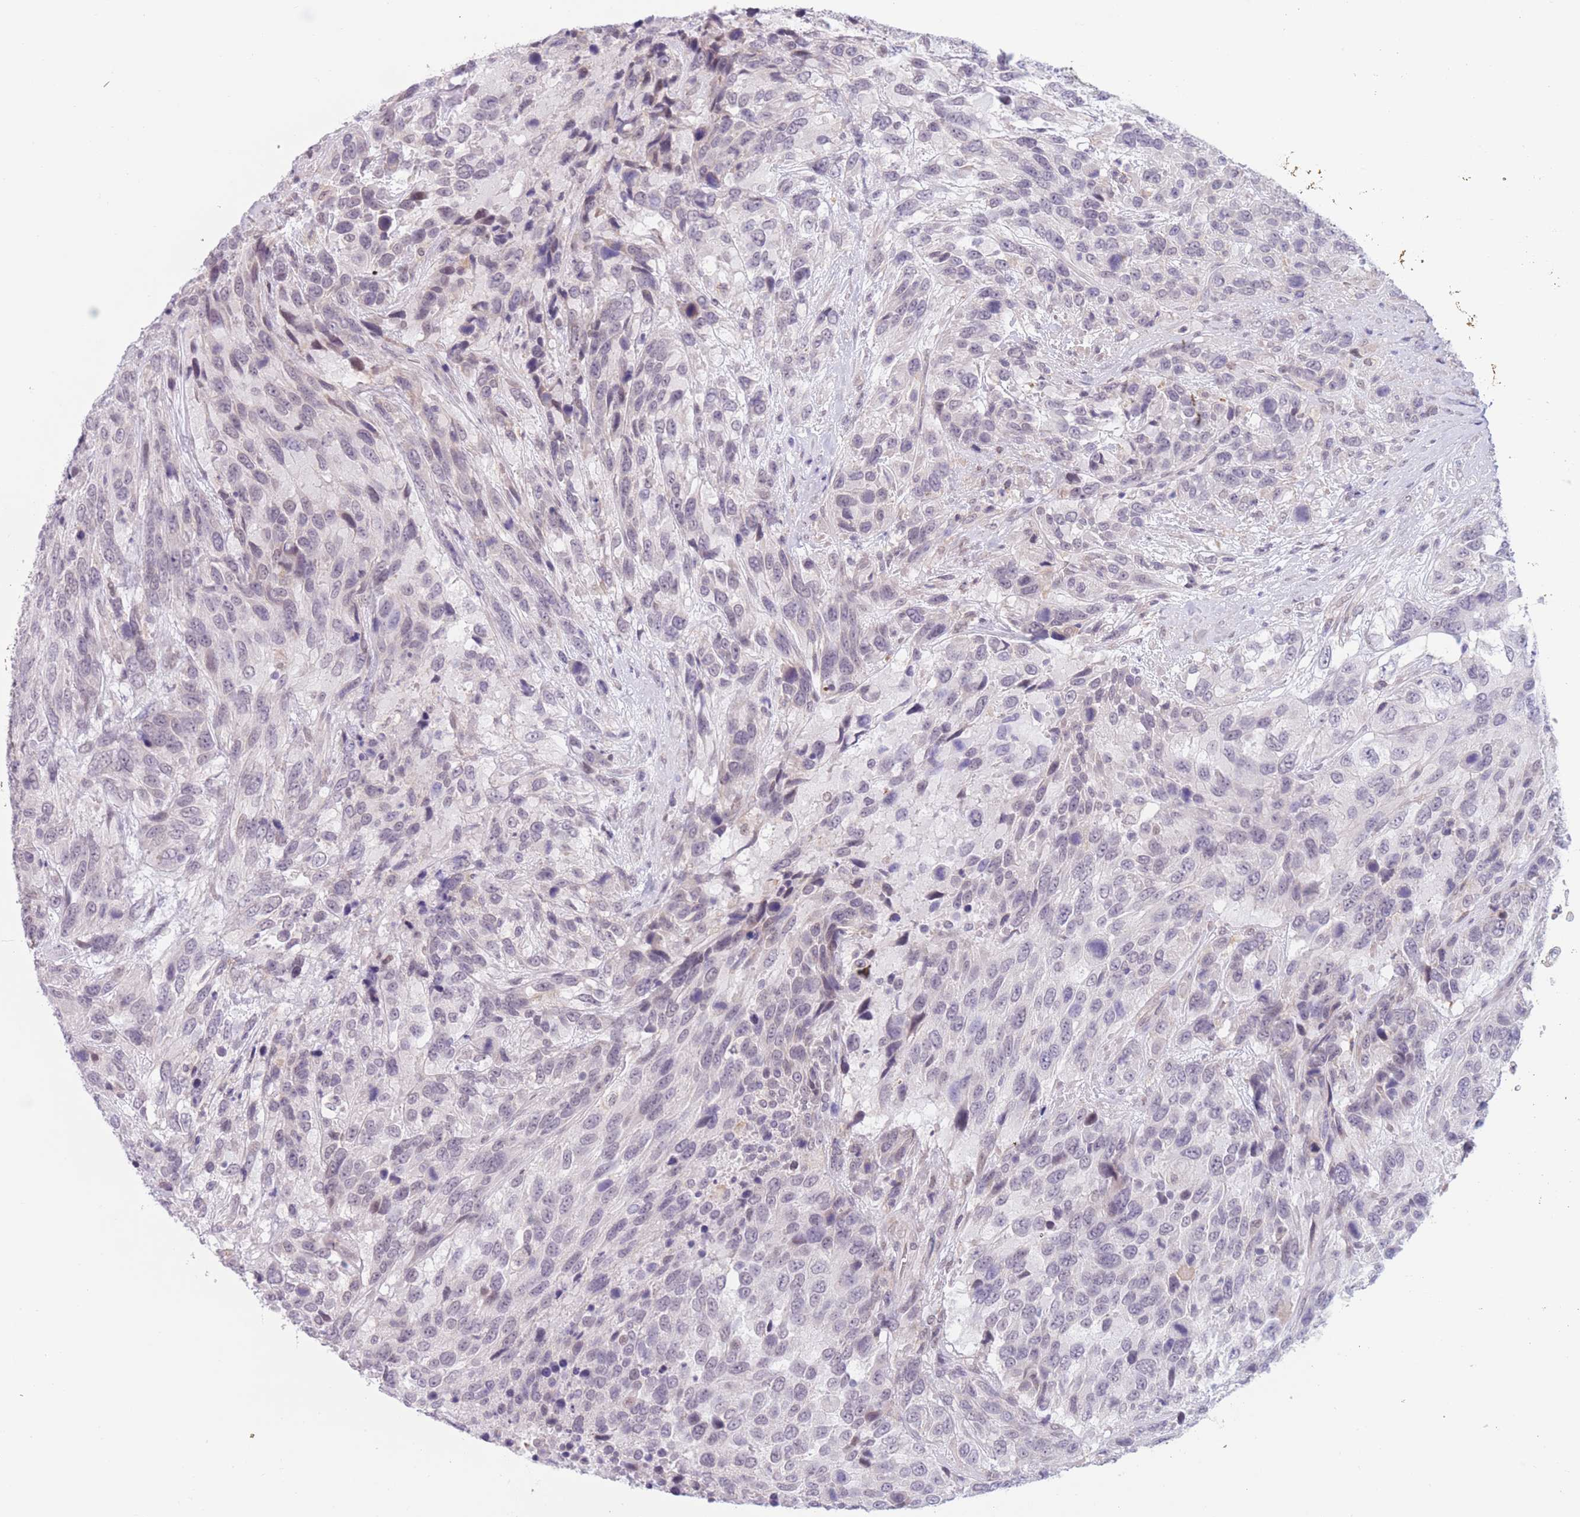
{"staining": {"intensity": "negative", "quantity": "none", "location": "none"}, "tissue": "urothelial cancer", "cell_type": "Tumor cells", "image_type": "cancer", "snomed": [{"axis": "morphology", "description": "Urothelial carcinoma, High grade"}, {"axis": "topography", "description": "Urinary bladder"}], "caption": "Protein analysis of urothelial carcinoma (high-grade) displays no significant staining in tumor cells.", "gene": "PODXL", "patient": {"sex": "female", "age": 70}}